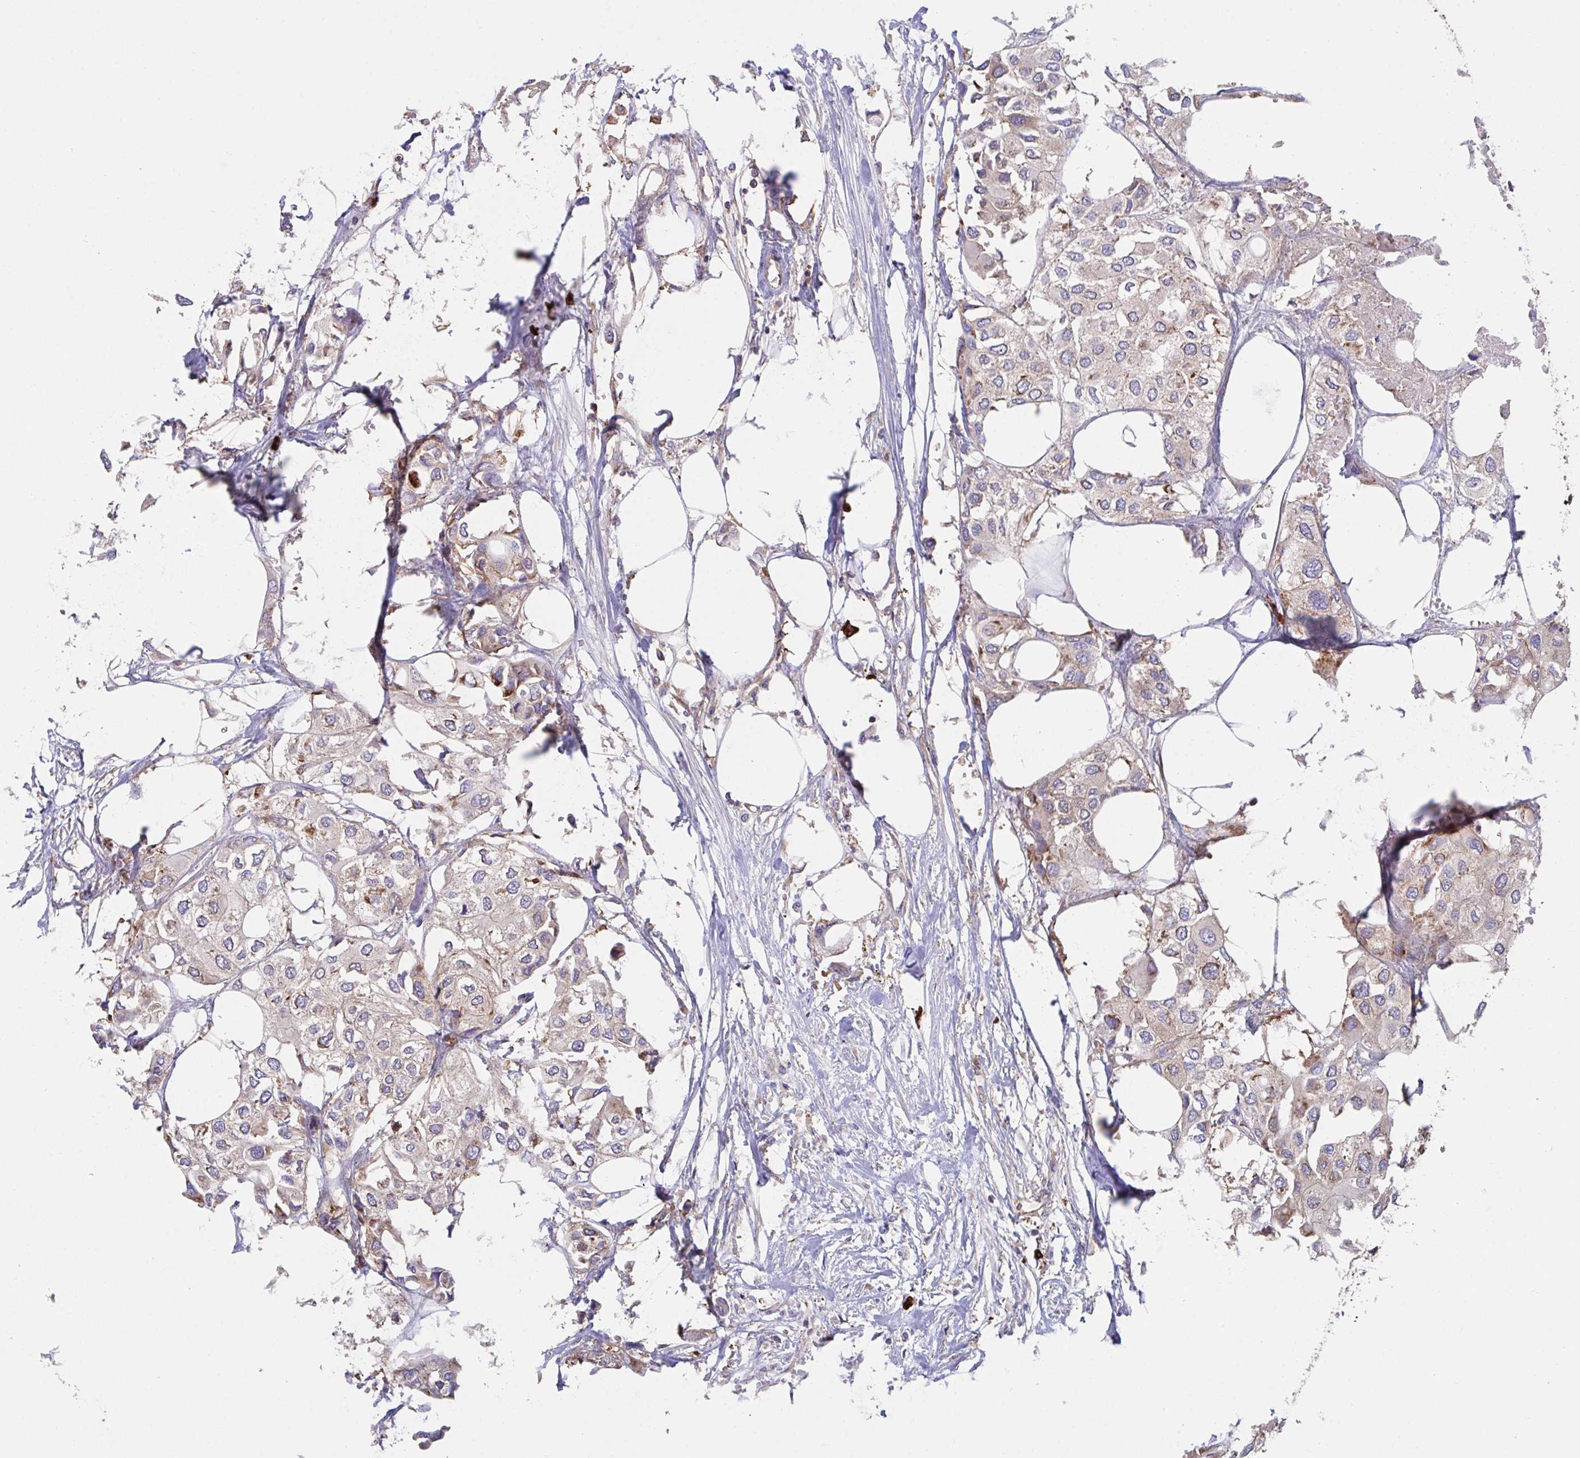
{"staining": {"intensity": "weak", "quantity": "25%-75%", "location": "cytoplasmic/membranous"}, "tissue": "urothelial cancer", "cell_type": "Tumor cells", "image_type": "cancer", "snomed": [{"axis": "morphology", "description": "Urothelial carcinoma, High grade"}, {"axis": "topography", "description": "Urinary bladder"}], "caption": "A brown stain highlights weak cytoplasmic/membranous staining of a protein in human urothelial cancer tumor cells.", "gene": "YARS2", "patient": {"sex": "male", "age": 64}}